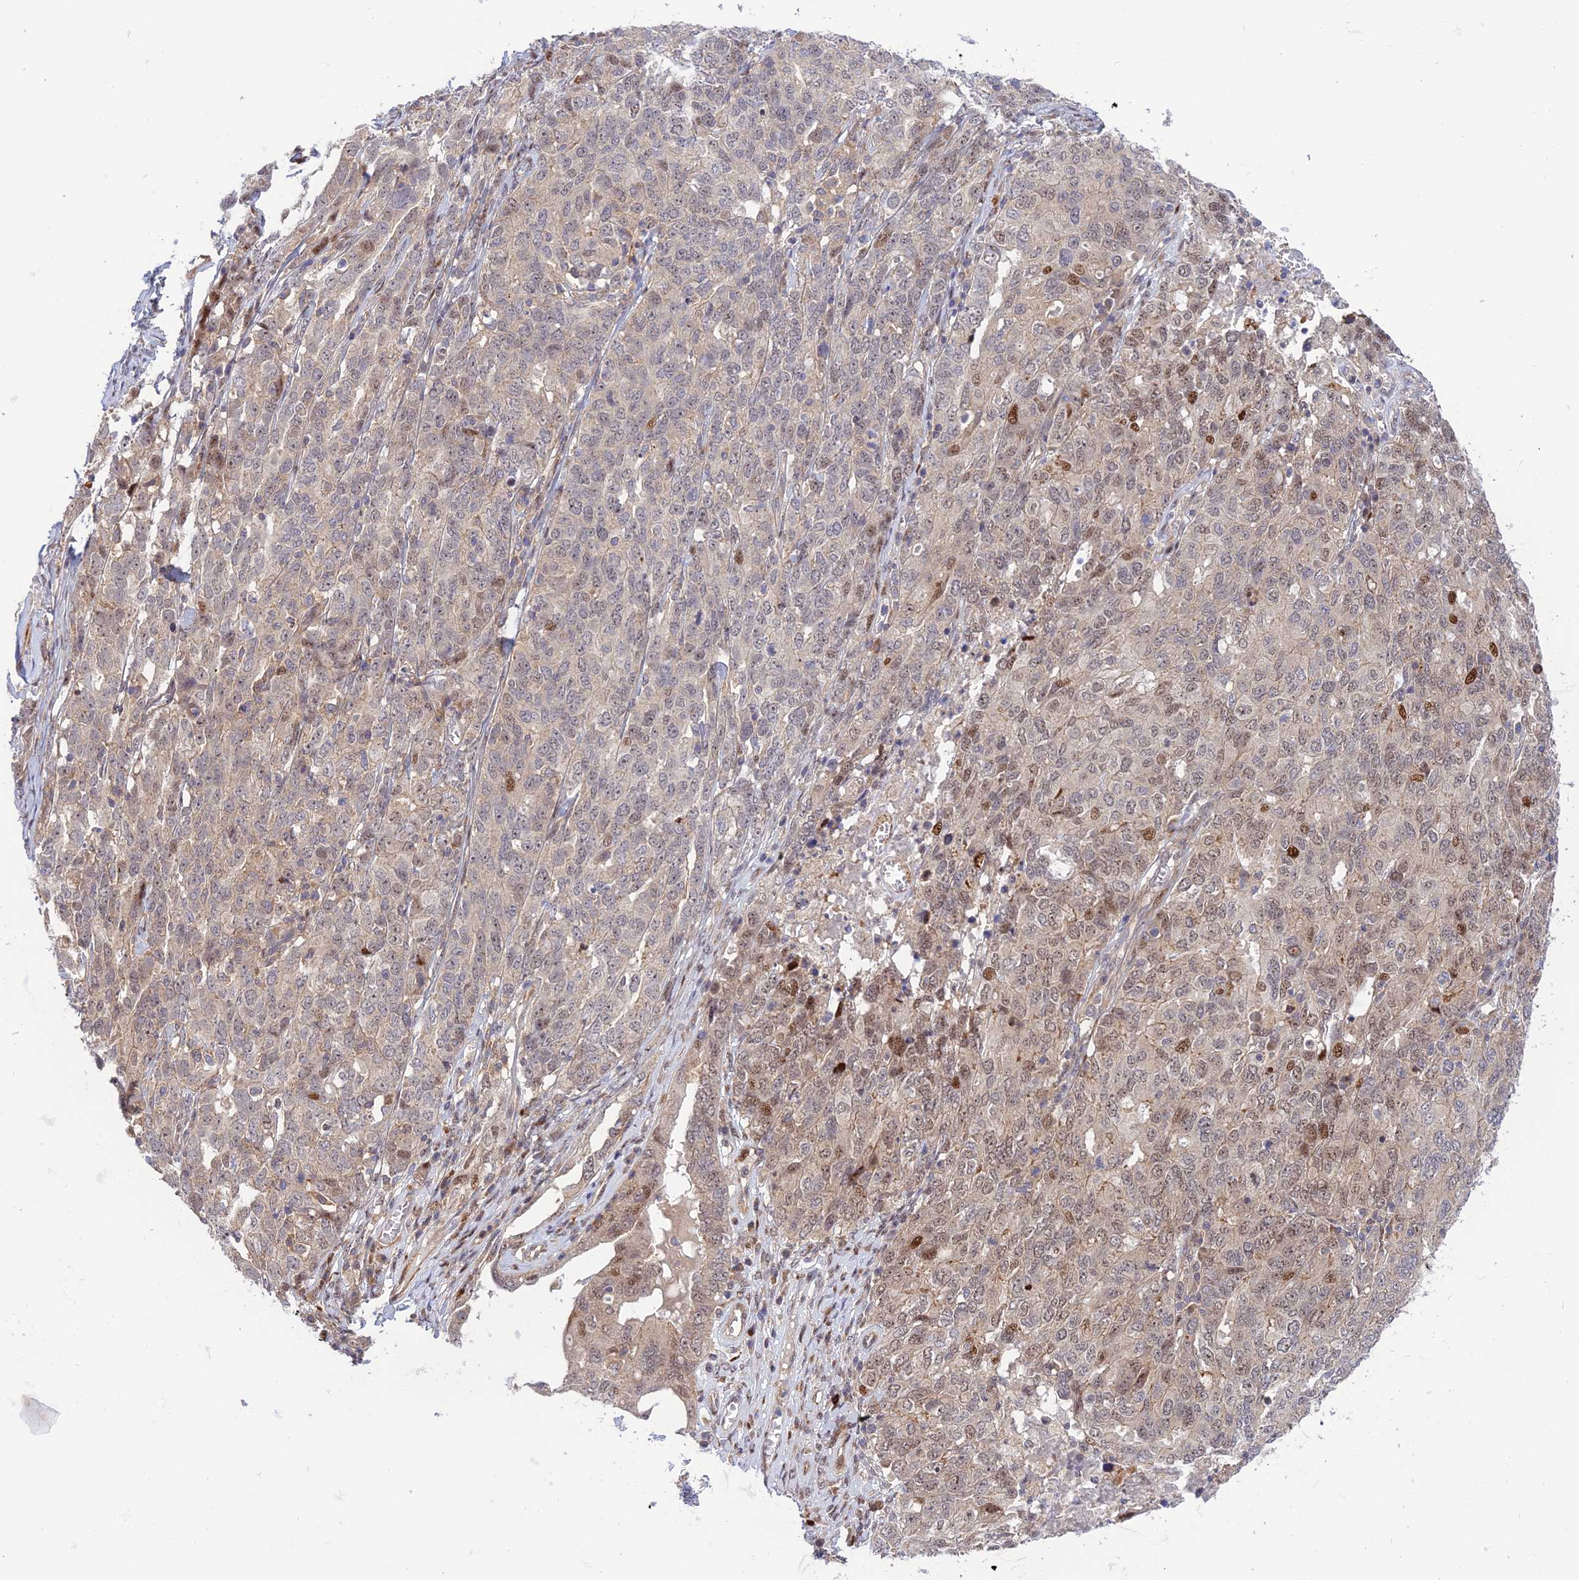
{"staining": {"intensity": "weak", "quantity": "25%-75%", "location": "nuclear"}, "tissue": "ovarian cancer", "cell_type": "Tumor cells", "image_type": "cancer", "snomed": [{"axis": "morphology", "description": "Carcinoma, endometroid"}, {"axis": "topography", "description": "Ovary"}], "caption": "Human ovarian cancer (endometroid carcinoma) stained with a brown dye shows weak nuclear positive positivity in about 25%-75% of tumor cells.", "gene": "ZNF584", "patient": {"sex": "female", "age": 62}}